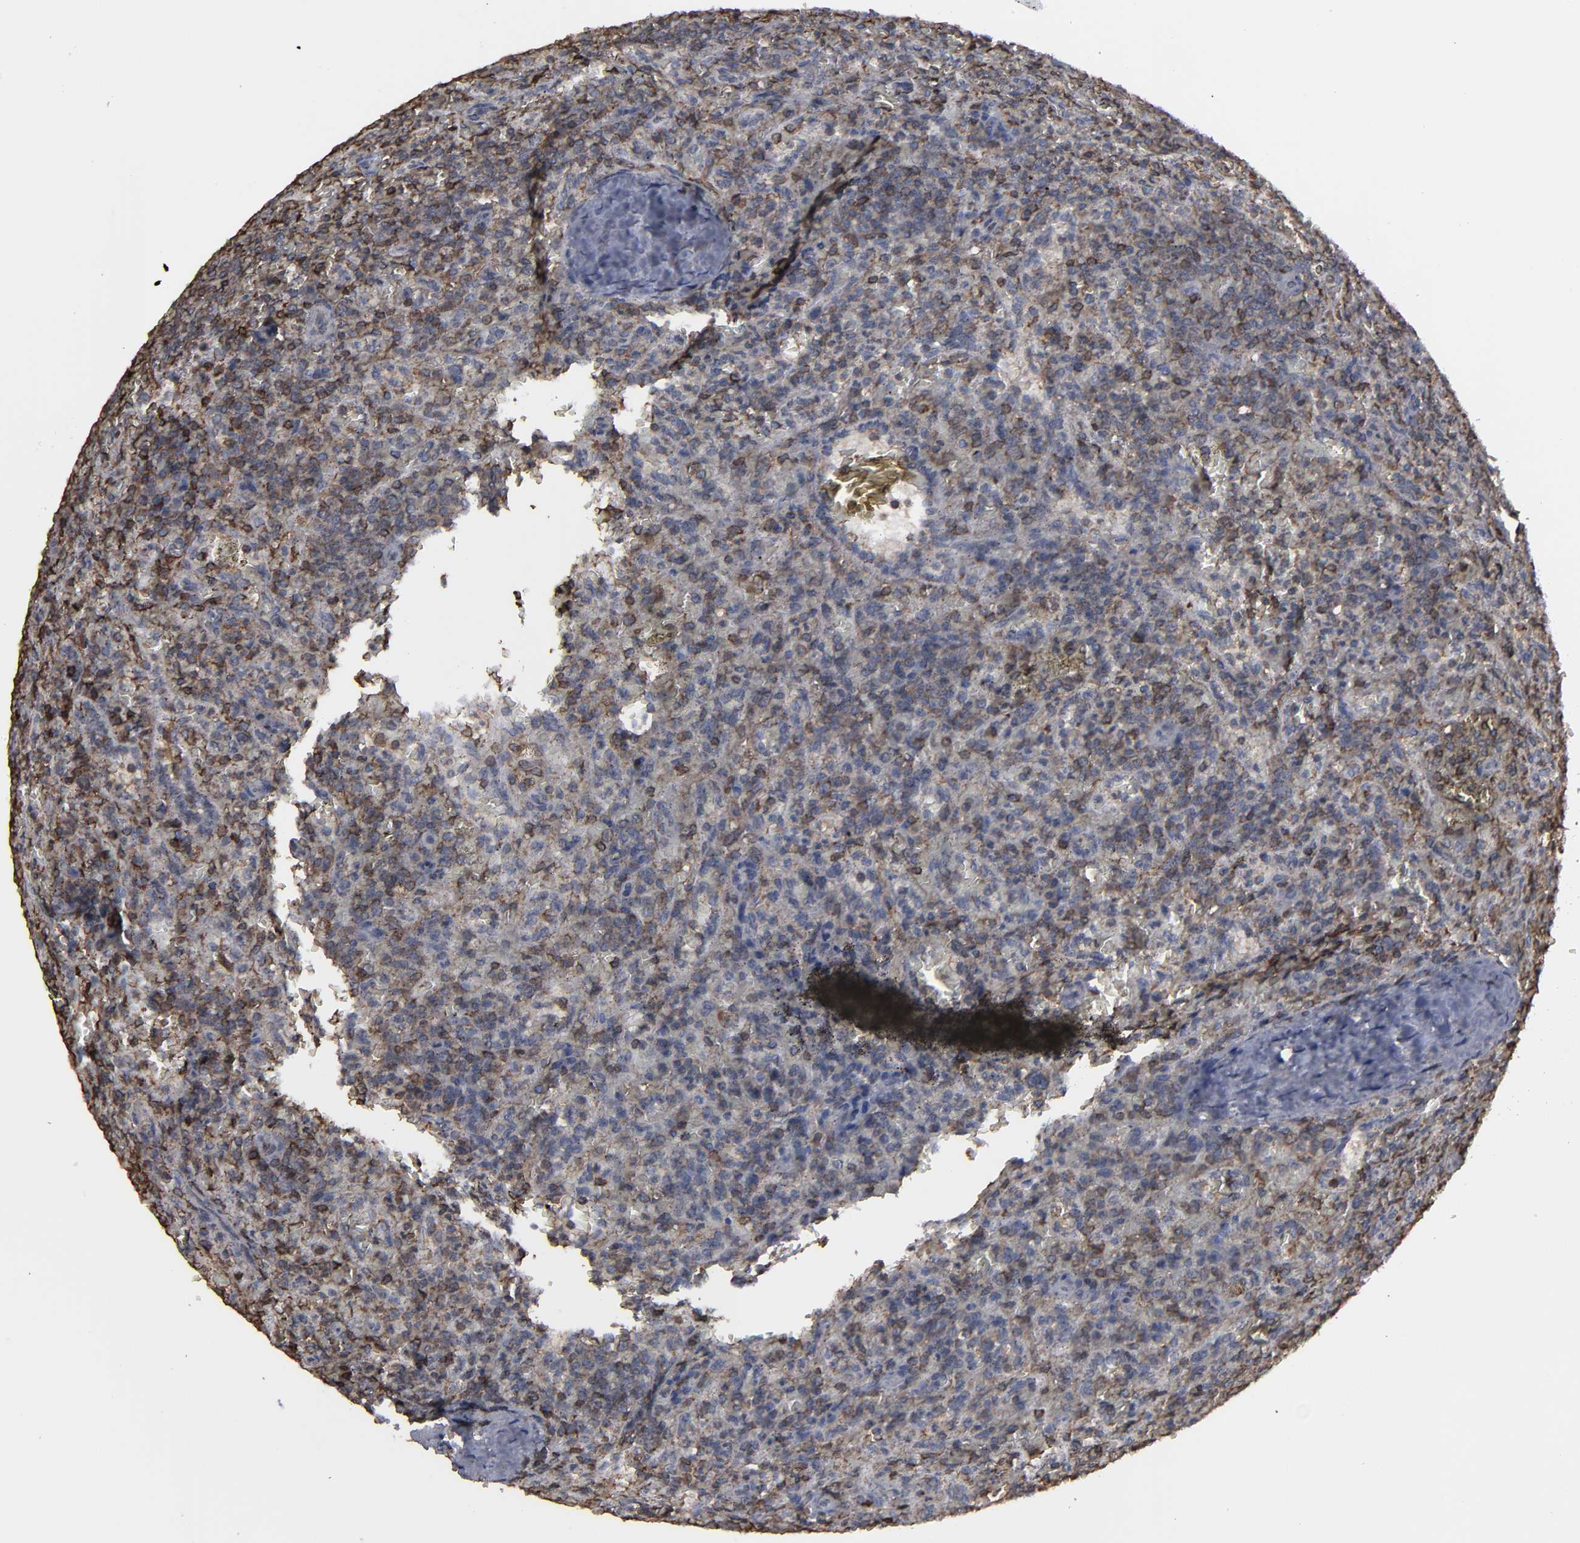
{"staining": {"intensity": "moderate", "quantity": ">75%", "location": "cytoplasmic/membranous,nuclear"}, "tissue": "lymphoma", "cell_type": "Tumor cells", "image_type": "cancer", "snomed": [{"axis": "morphology", "description": "Malignant lymphoma, non-Hodgkin's type, Low grade"}, {"axis": "topography", "description": "Spleen"}], "caption": "Immunohistochemical staining of malignant lymphoma, non-Hodgkin's type (low-grade) displays moderate cytoplasmic/membranous and nuclear protein expression in about >75% of tumor cells.", "gene": "KIAA2026", "patient": {"sex": "female", "age": 64}}